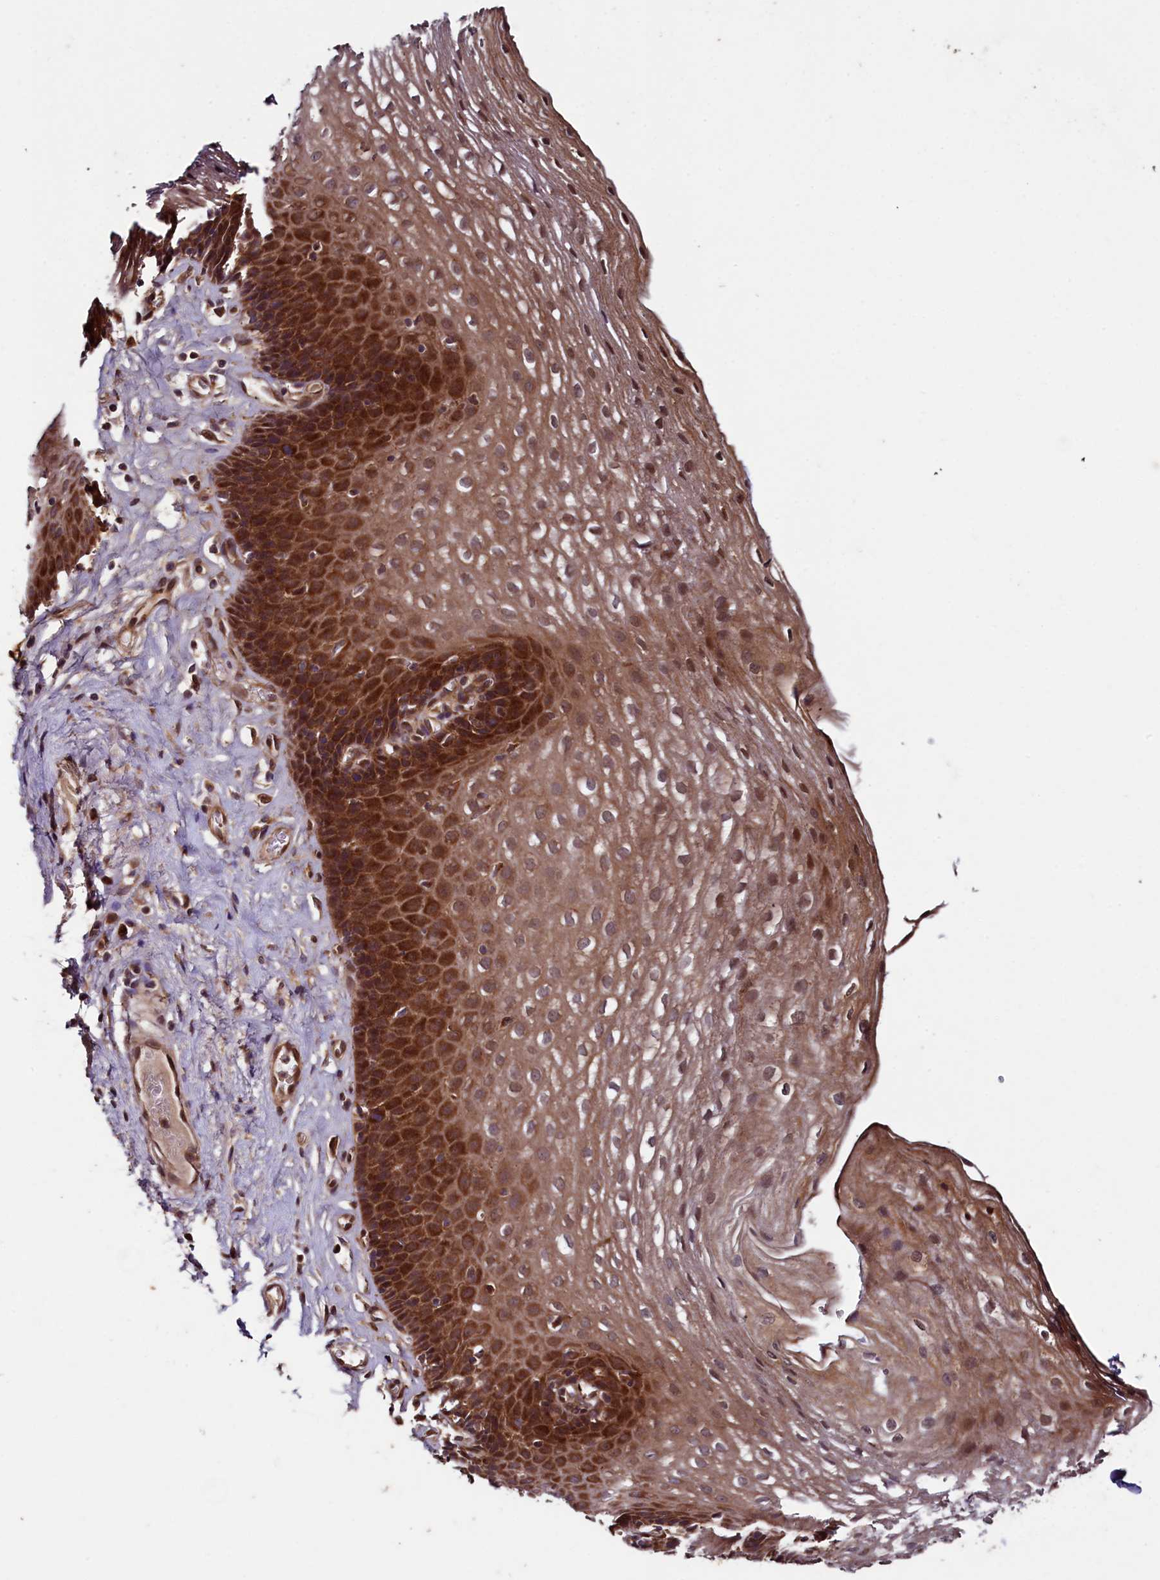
{"staining": {"intensity": "strong", "quantity": ">75%", "location": "cytoplasmic/membranous"}, "tissue": "esophagus", "cell_type": "Squamous epithelial cells", "image_type": "normal", "snomed": [{"axis": "morphology", "description": "Normal tissue, NOS"}, {"axis": "topography", "description": "Esophagus"}], "caption": "Approximately >75% of squamous epithelial cells in normal human esophagus display strong cytoplasmic/membranous protein staining as visualized by brown immunohistochemical staining.", "gene": "BLTP3B", "patient": {"sex": "female", "age": 66}}